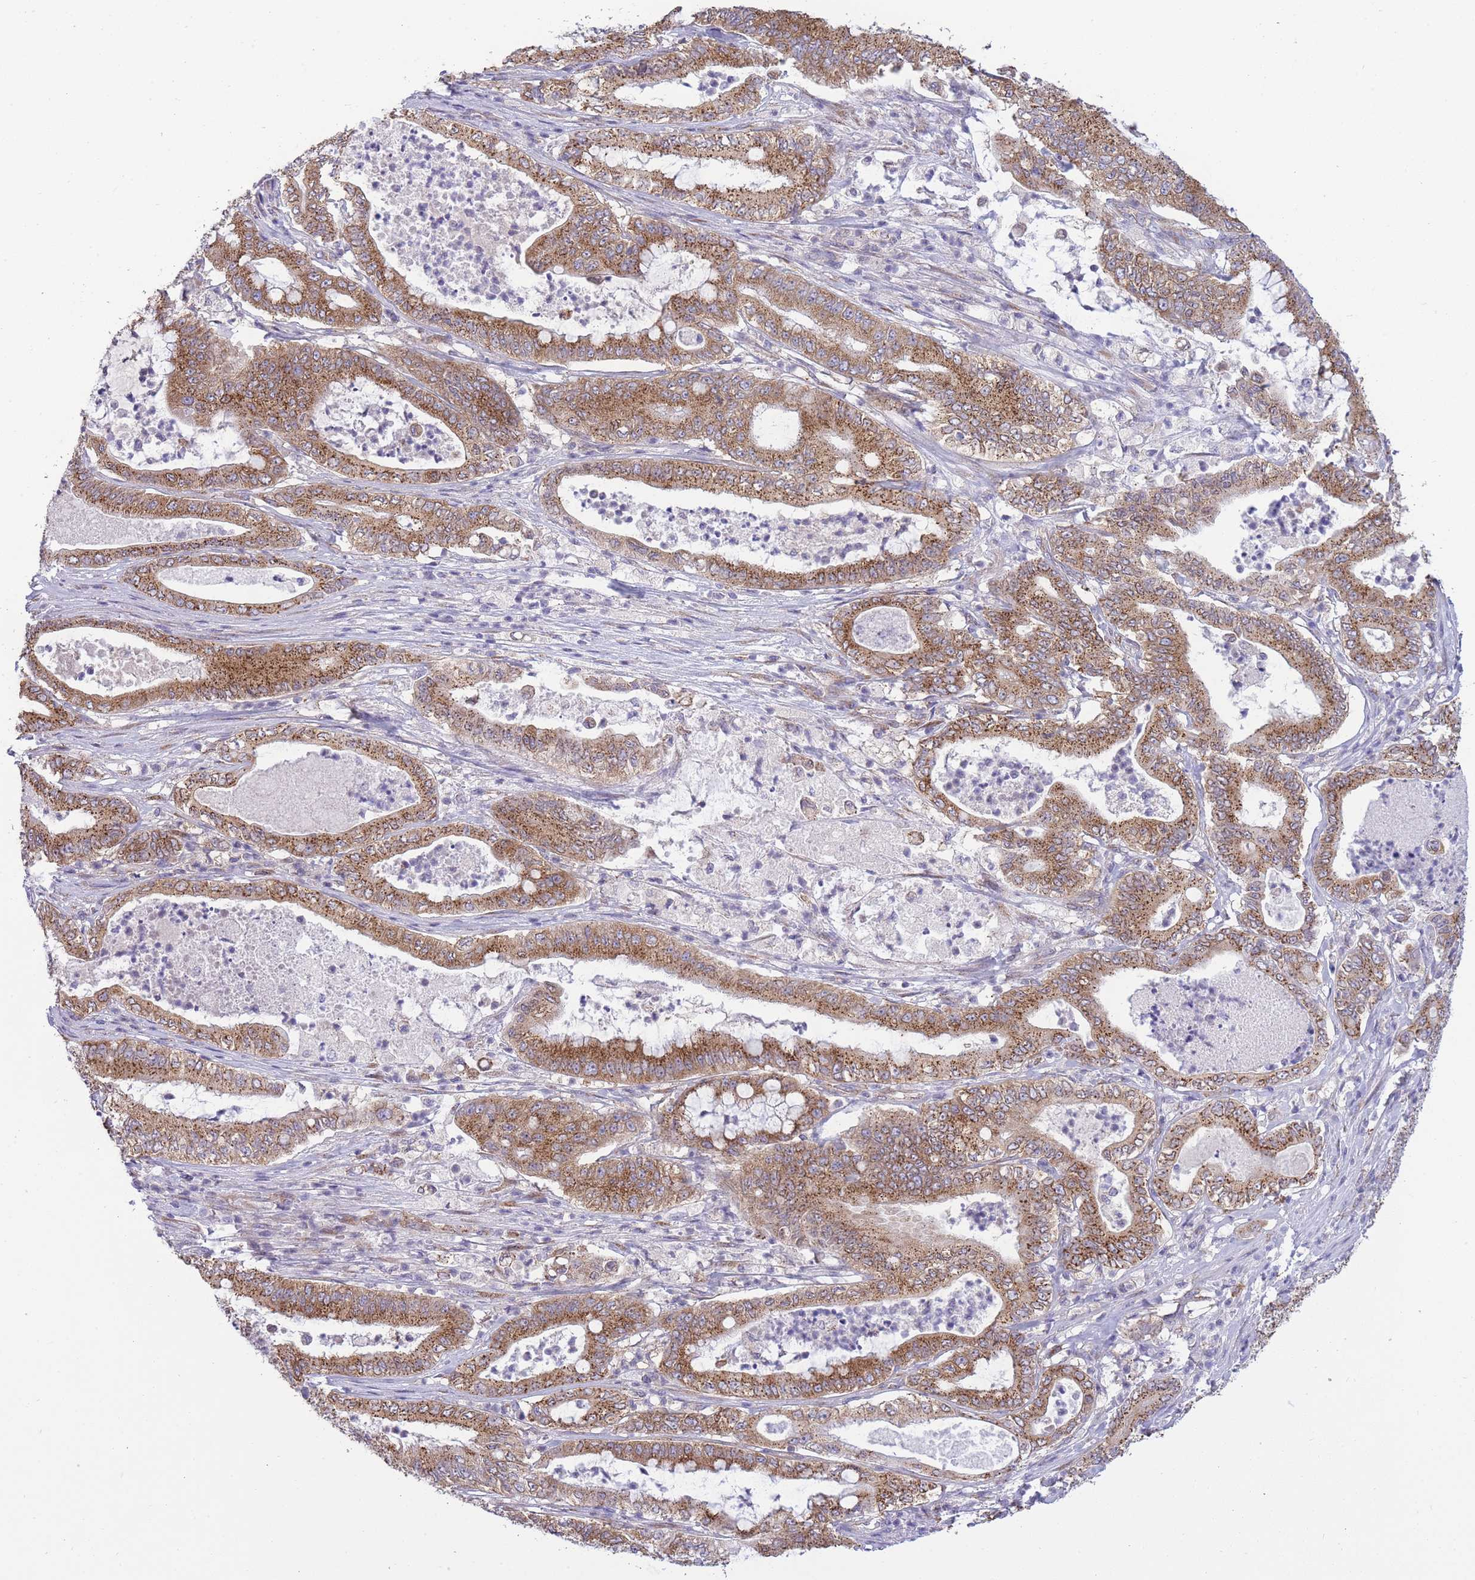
{"staining": {"intensity": "strong", "quantity": ">75%", "location": "cytoplasmic/membranous"}, "tissue": "pancreatic cancer", "cell_type": "Tumor cells", "image_type": "cancer", "snomed": [{"axis": "morphology", "description": "Adenocarcinoma, NOS"}, {"axis": "topography", "description": "Pancreas"}], "caption": "Immunohistochemical staining of human pancreatic cancer reveals high levels of strong cytoplasmic/membranous positivity in approximately >75% of tumor cells.", "gene": "COPG2", "patient": {"sex": "male", "age": 71}}